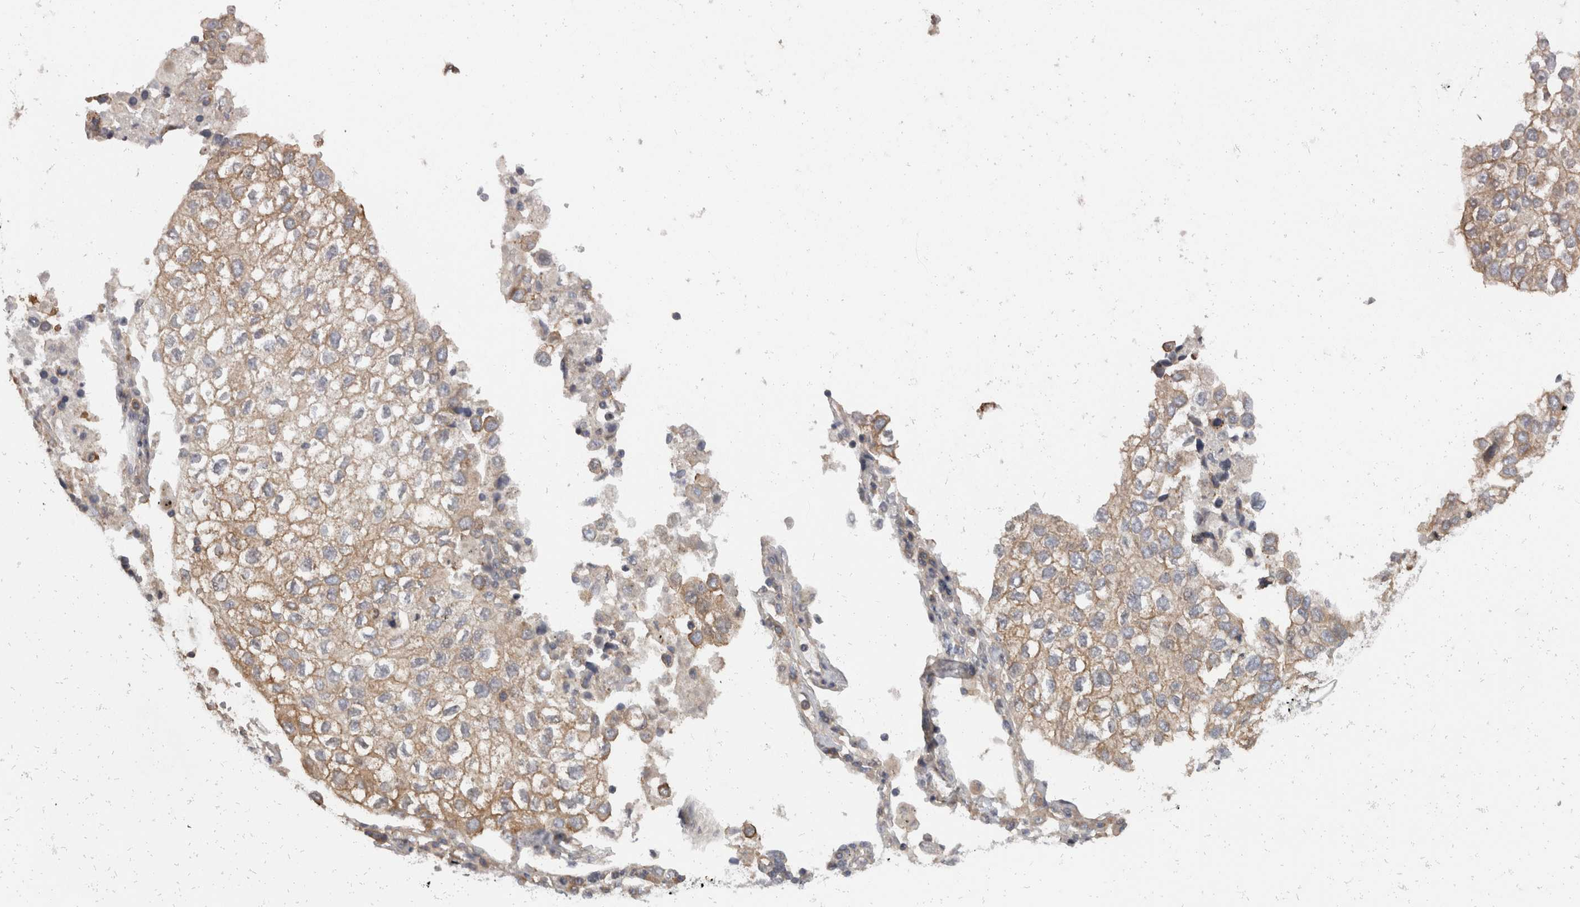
{"staining": {"intensity": "moderate", "quantity": ">75%", "location": "cytoplasmic/membranous"}, "tissue": "lung cancer", "cell_type": "Tumor cells", "image_type": "cancer", "snomed": [{"axis": "morphology", "description": "Adenocarcinoma, NOS"}, {"axis": "topography", "description": "Lung"}], "caption": "Immunohistochemical staining of adenocarcinoma (lung) exhibits medium levels of moderate cytoplasmic/membranous staining in approximately >75% of tumor cells.", "gene": "SMCR8", "patient": {"sex": "male", "age": 63}}